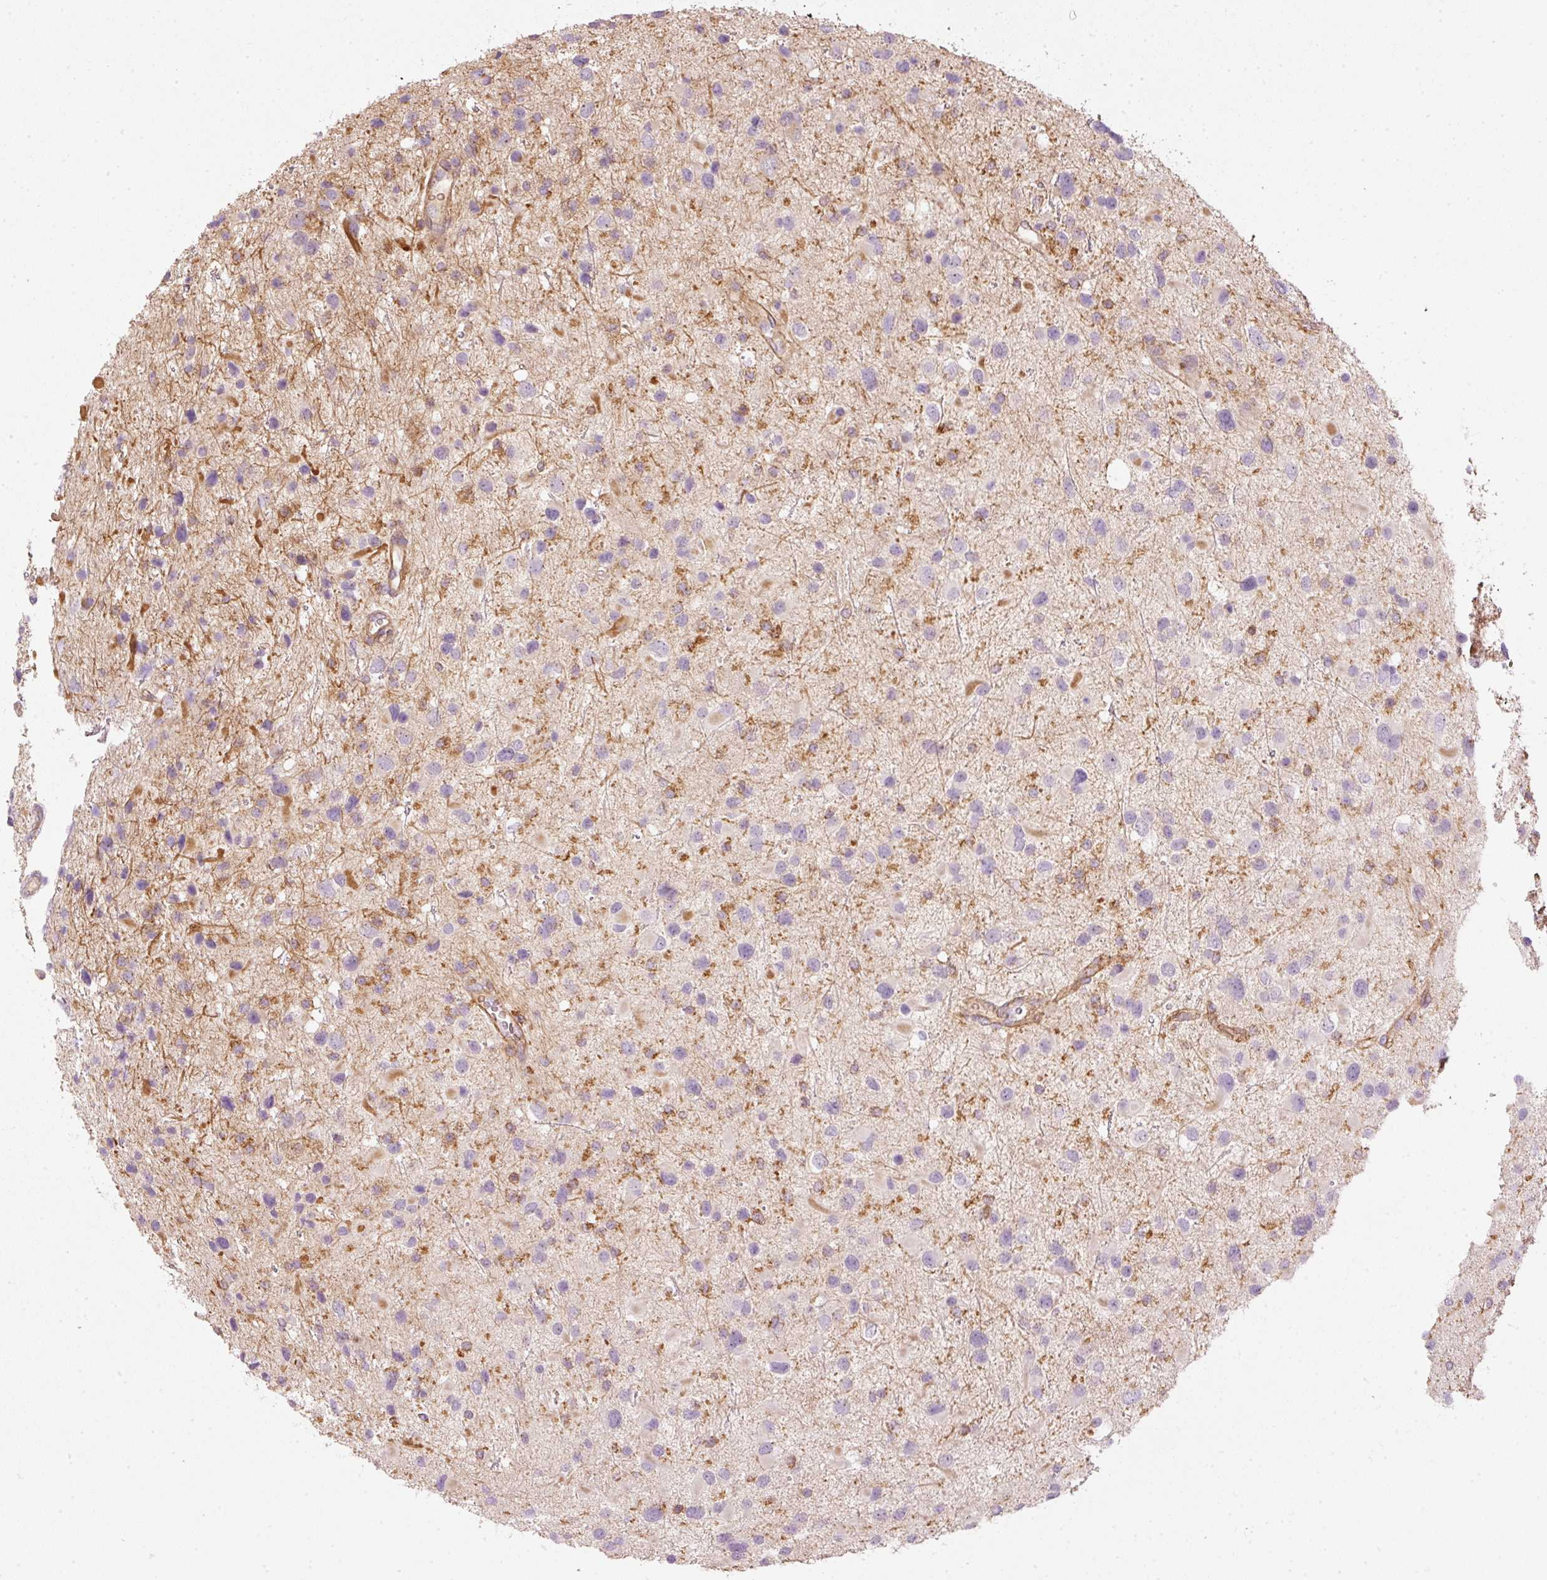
{"staining": {"intensity": "moderate", "quantity": "<25%", "location": "cytoplasmic/membranous"}, "tissue": "glioma", "cell_type": "Tumor cells", "image_type": "cancer", "snomed": [{"axis": "morphology", "description": "Glioma, malignant, Low grade"}, {"axis": "topography", "description": "Brain"}], "caption": "Moderate cytoplasmic/membranous protein staining is identified in approximately <25% of tumor cells in malignant low-grade glioma.", "gene": "SIPA1", "patient": {"sex": "female", "age": 32}}